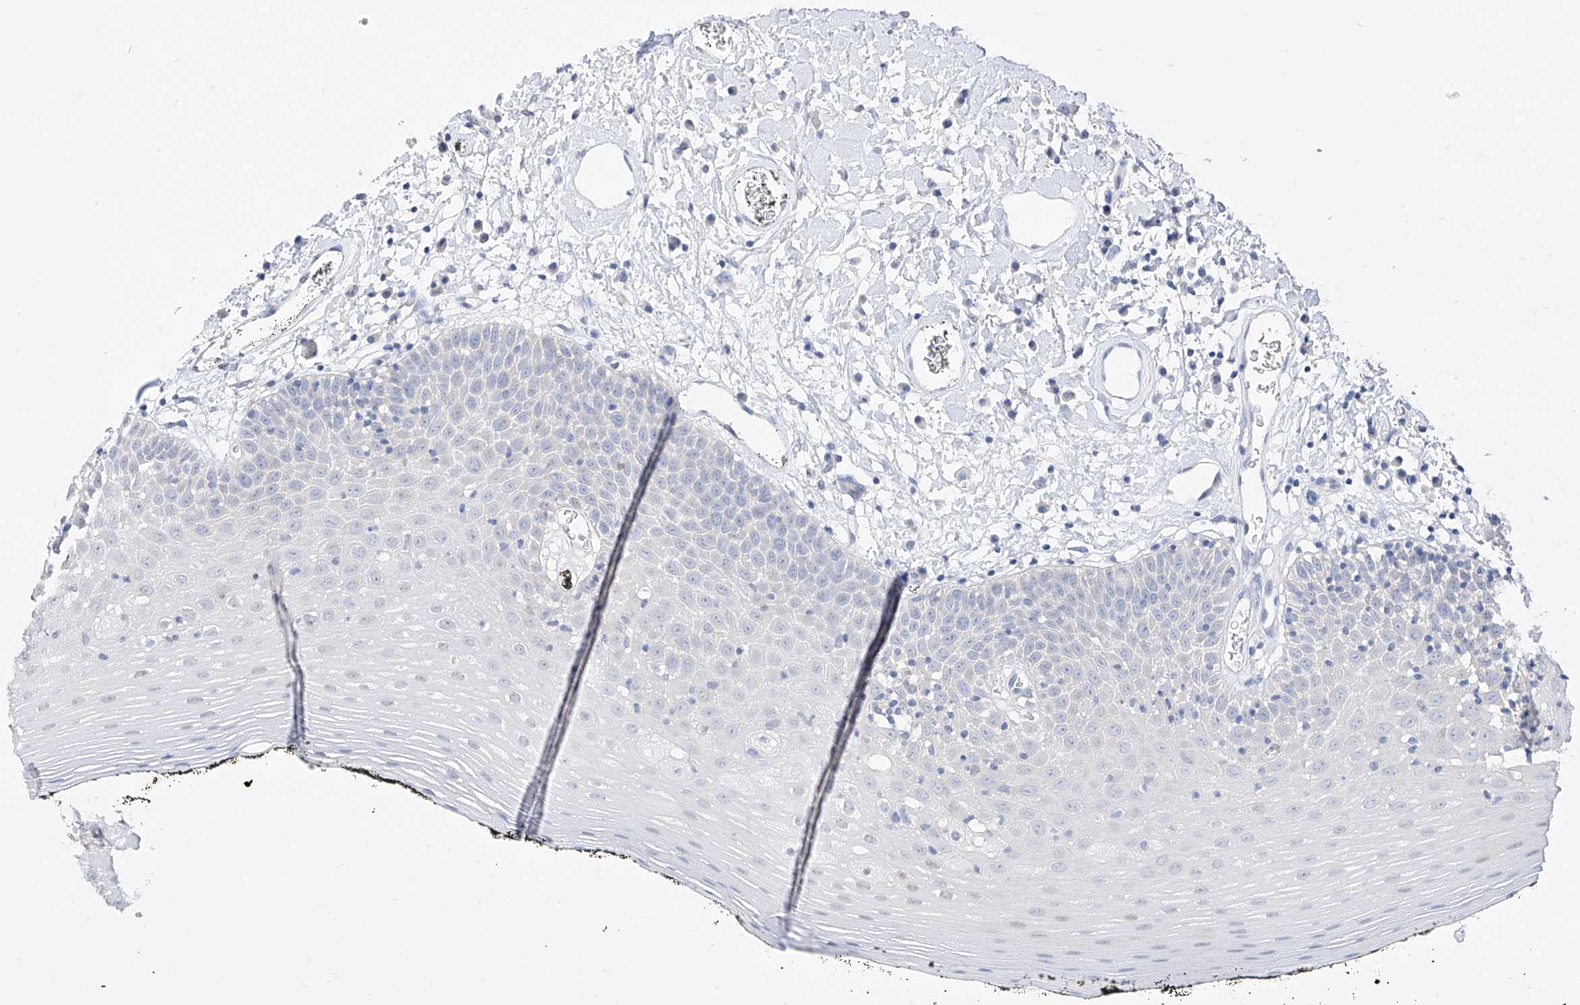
{"staining": {"intensity": "negative", "quantity": "none", "location": "none"}, "tissue": "oral mucosa", "cell_type": "Squamous epithelial cells", "image_type": "normal", "snomed": [{"axis": "morphology", "description": "Normal tissue, NOS"}, {"axis": "topography", "description": "Oral tissue"}], "caption": "Immunohistochemistry (IHC) photomicrograph of unremarkable oral mucosa stained for a protein (brown), which displays no staining in squamous epithelial cells.", "gene": "ZZEF1", "patient": {"sex": "male", "age": 74}}